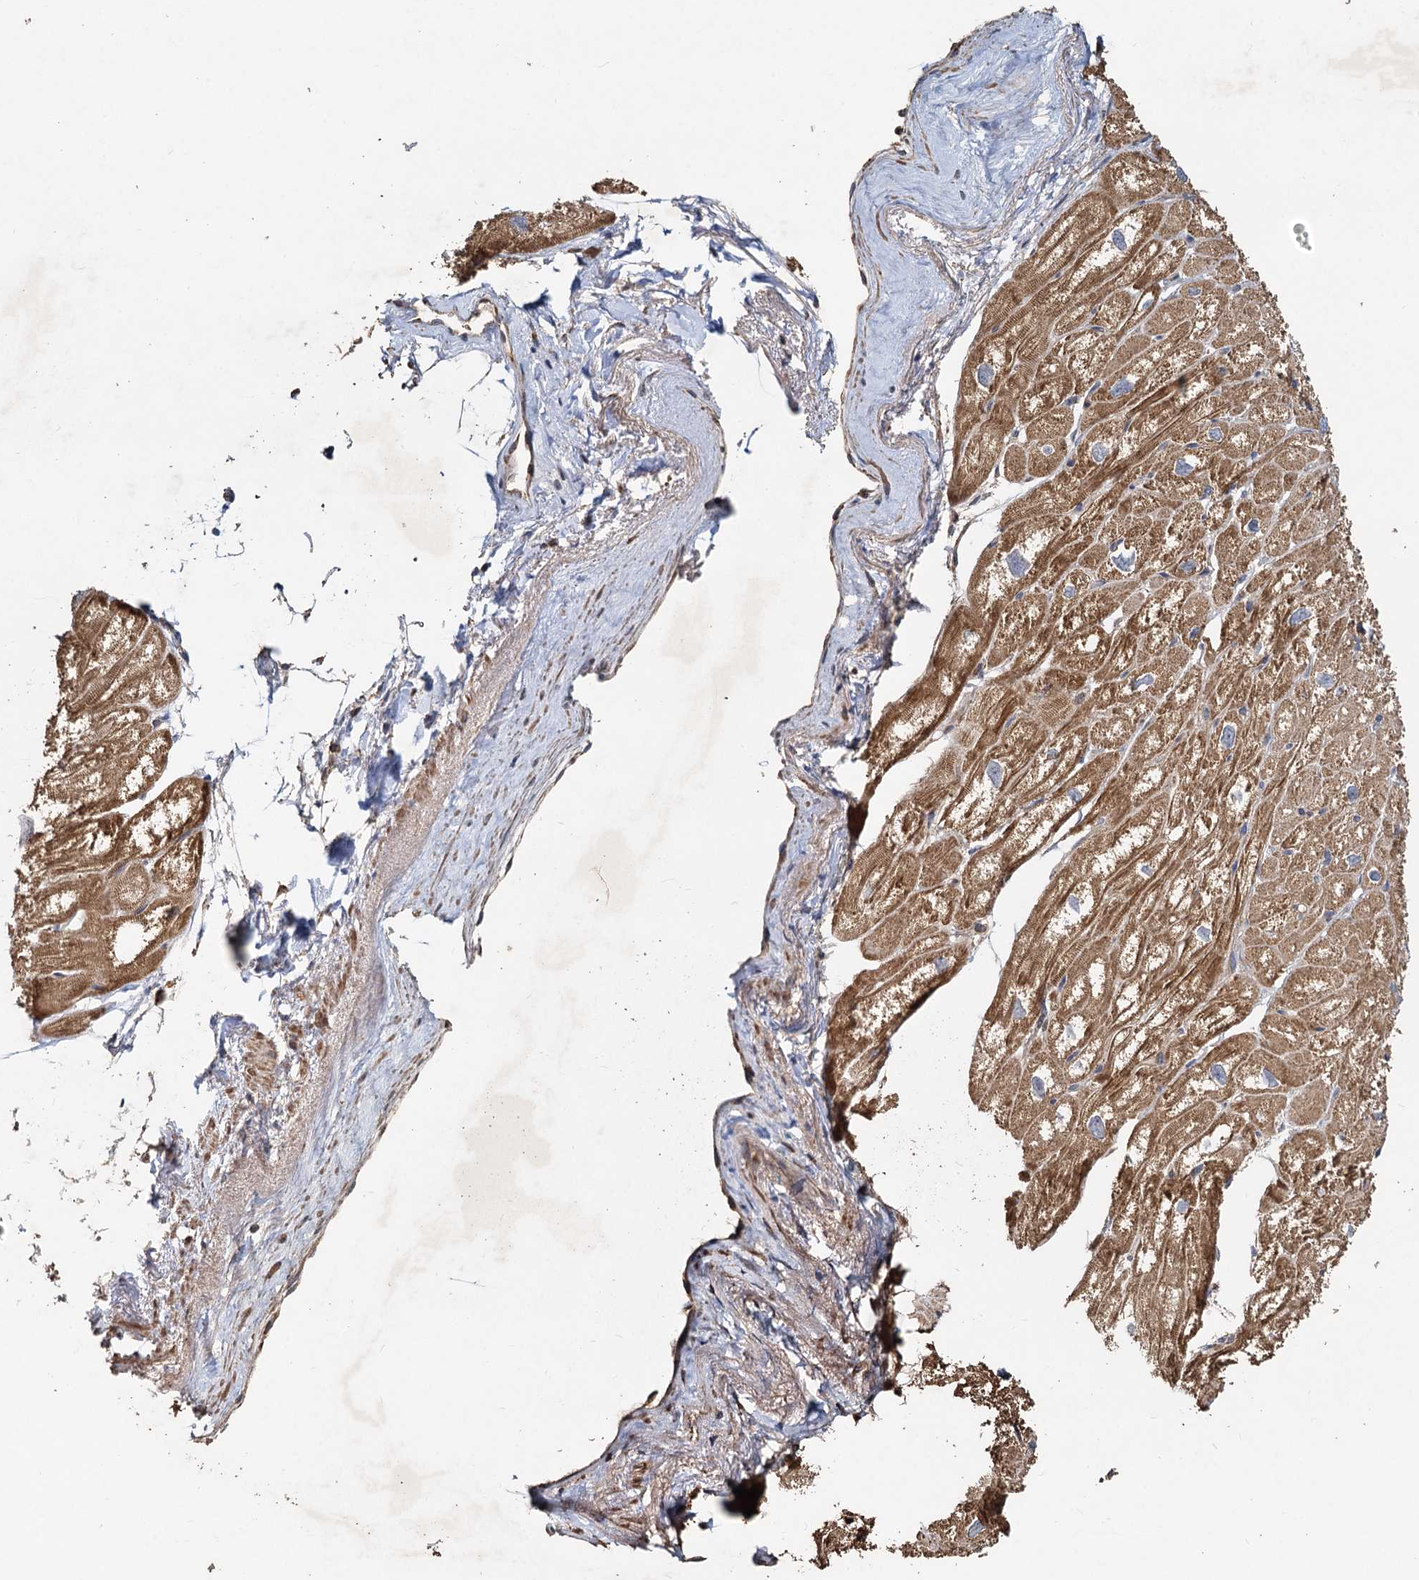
{"staining": {"intensity": "moderate", "quantity": ">75%", "location": "cytoplasmic/membranous"}, "tissue": "heart muscle", "cell_type": "Cardiomyocytes", "image_type": "normal", "snomed": [{"axis": "morphology", "description": "Normal tissue, NOS"}, {"axis": "topography", "description": "Heart"}], "caption": "The histopathology image shows staining of normal heart muscle, revealing moderate cytoplasmic/membranous protein positivity (brown color) within cardiomyocytes.", "gene": "SDS", "patient": {"sex": "male", "age": 50}}